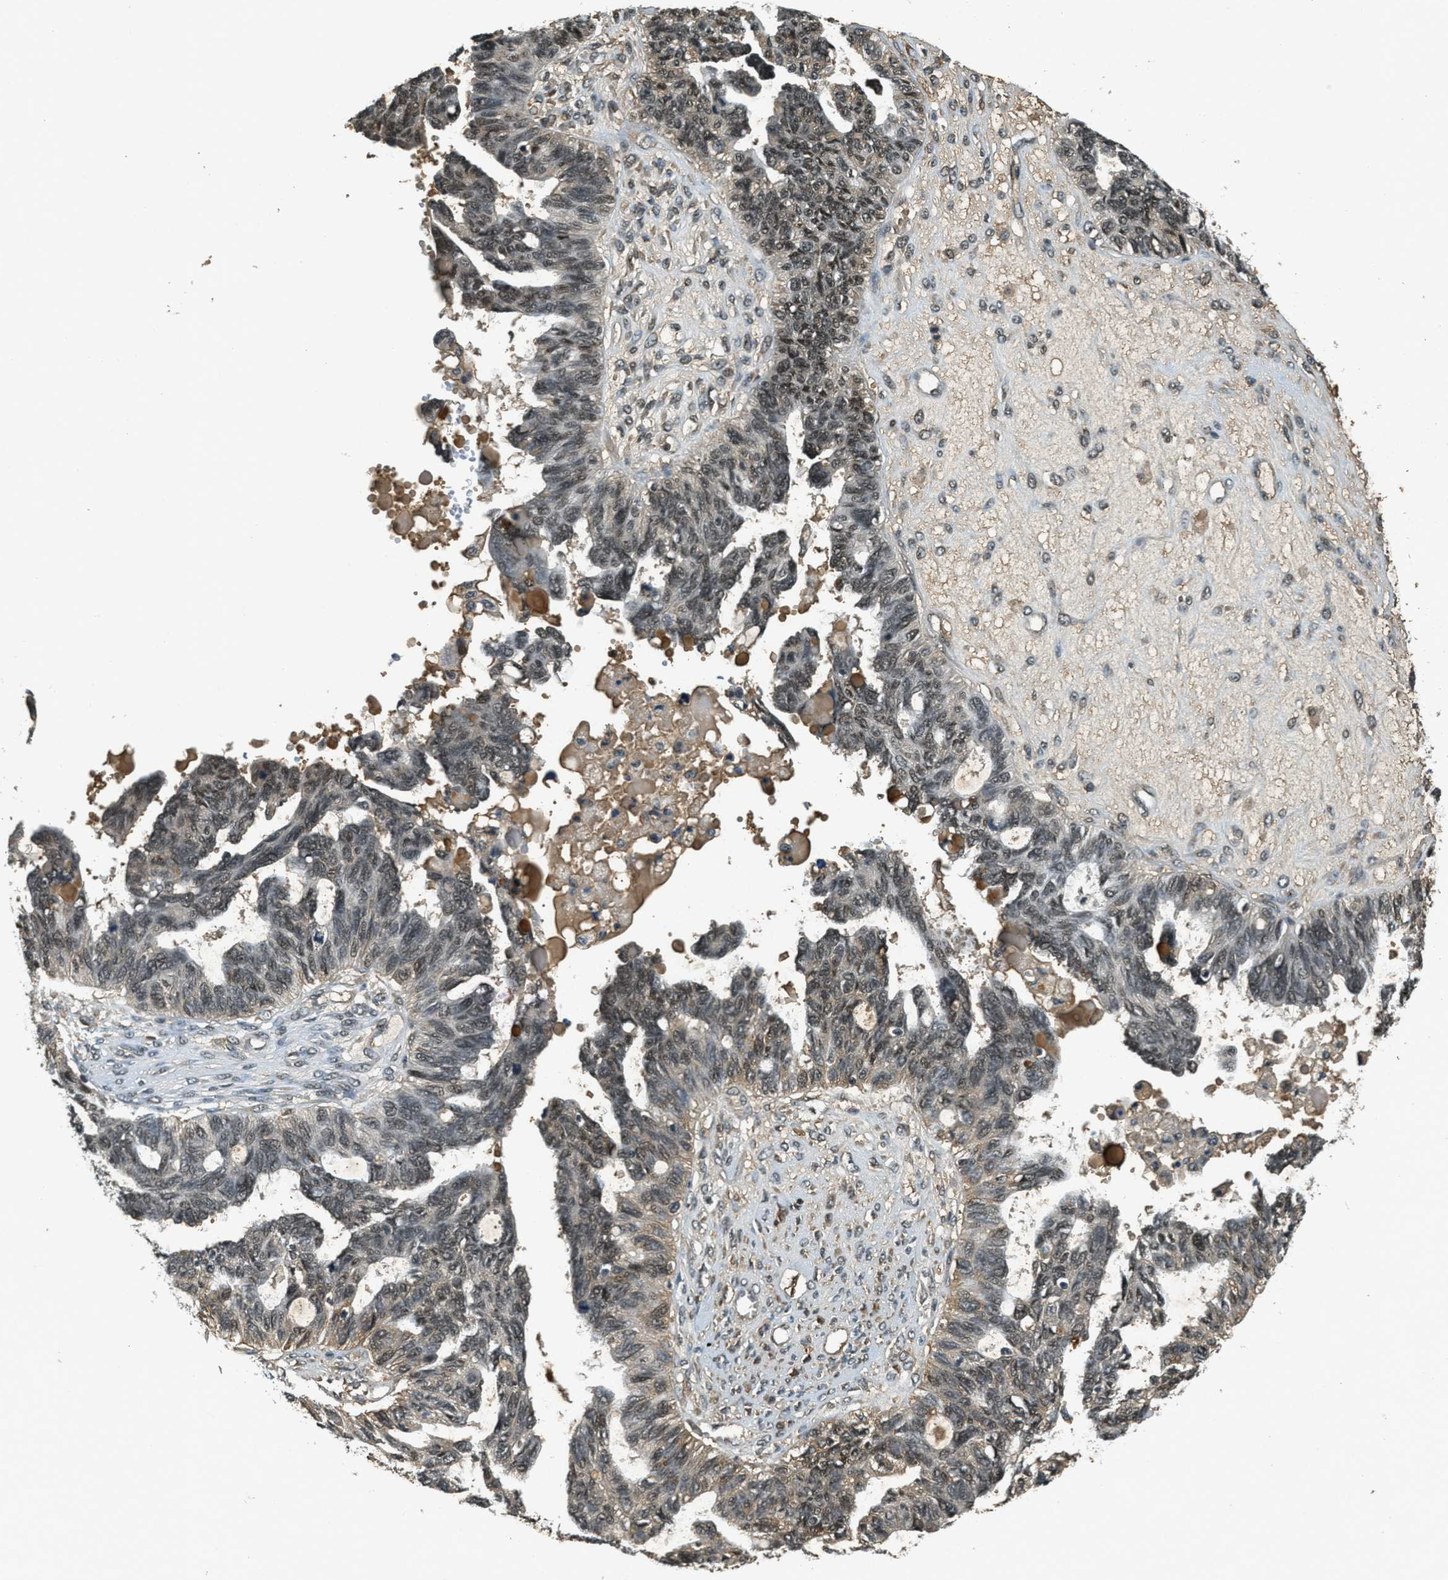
{"staining": {"intensity": "moderate", "quantity": "25%-75%", "location": "nuclear"}, "tissue": "ovarian cancer", "cell_type": "Tumor cells", "image_type": "cancer", "snomed": [{"axis": "morphology", "description": "Cystadenocarcinoma, serous, NOS"}, {"axis": "topography", "description": "Ovary"}], "caption": "An image showing moderate nuclear expression in about 25%-75% of tumor cells in ovarian cancer (serous cystadenocarcinoma), as visualized by brown immunohistochemical staining.", "gene": "ZNF148", "patient": {"sex": "female", "age": 79}}